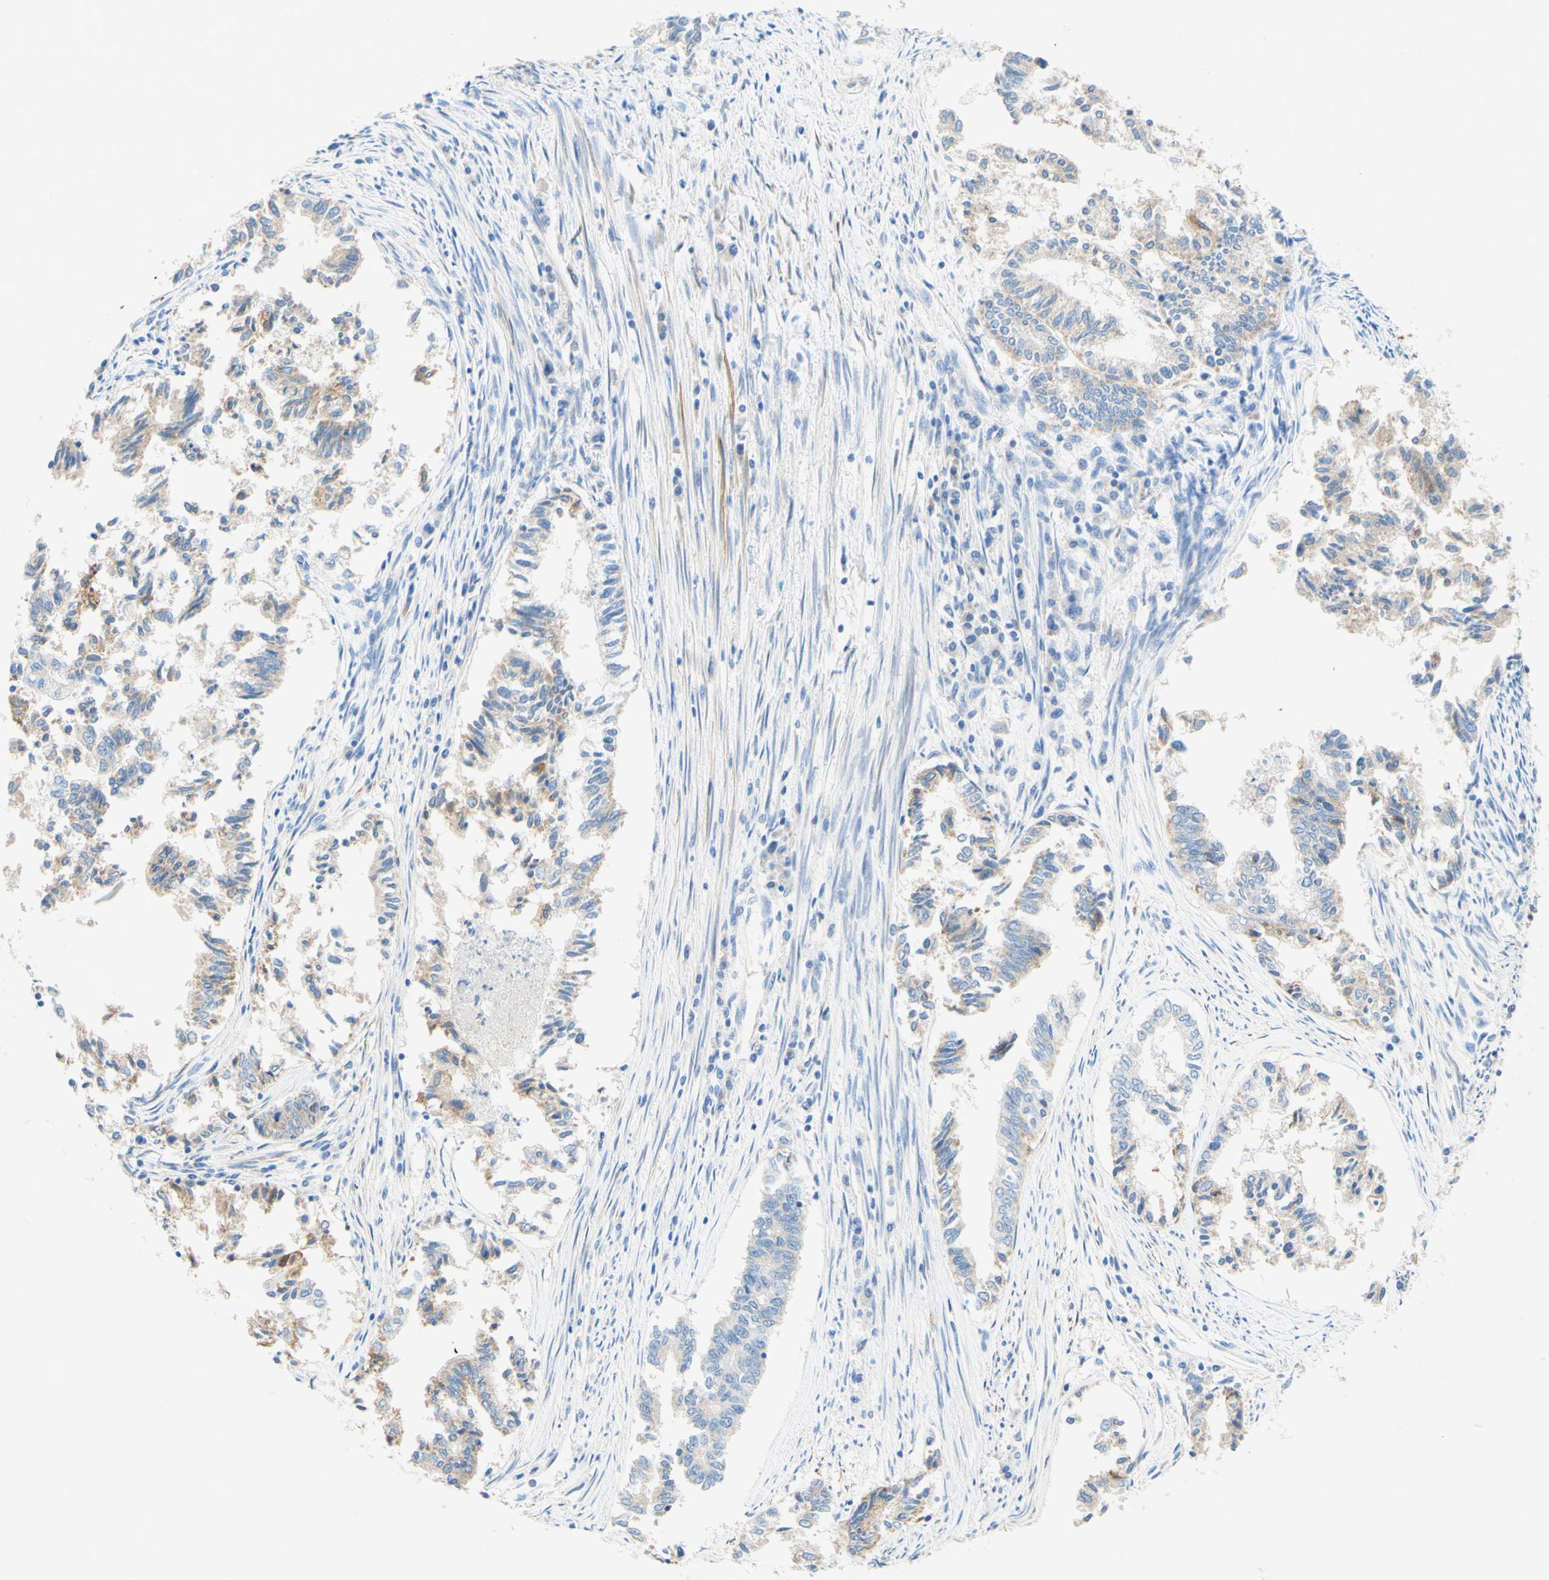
{"staining": {"intensity": "weak", "quantity": "25%-75%", "location": "cytoplasmic/membranous"}, "tissue": "endometrial cancer", "cell_type": "Tumor cells", "image_type": "cancer", "snomed": [{"axis": "morphology", "description": "Necrosis, NOS"}, {"axis": "morphology", "description": "Adenocarcinoma, NOS"}, {"axis": "topography", "description": "Endometrium"}], "caption": "Brown immunohistochemical staining in adenocarcinoma (endometrial) demonstrates weak cytoplasmic/membranous positivity in approximately 25%-75% of tumor cells.", "gene": "SLC46A1", "patient": {"sex": "female", "age": 79}}